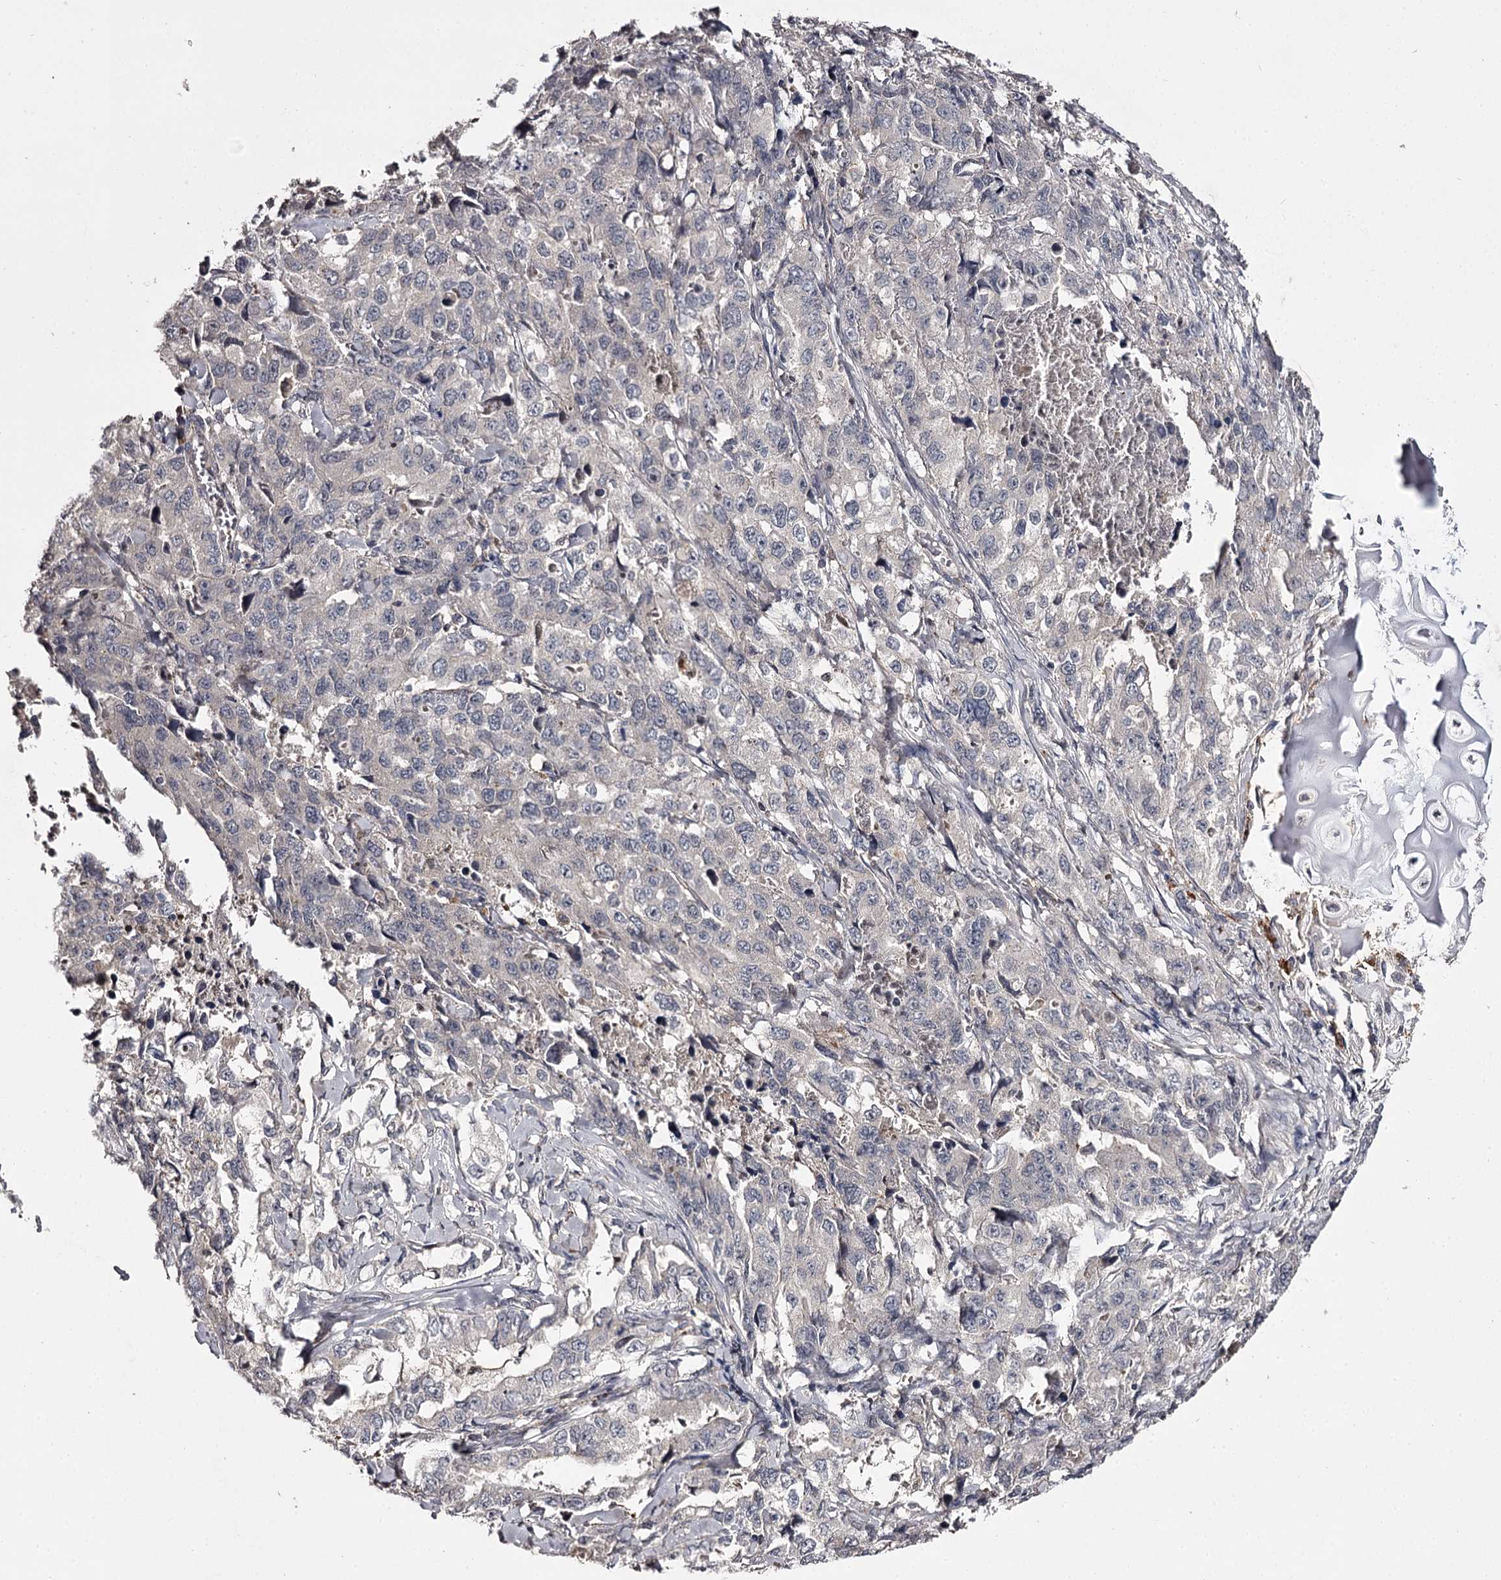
{"staining": {"intensity": "negative", "quantity": "none", "location": "none"}, "tissue": "lung cancer", "cell_type": "Tumor cells", "image_type": "cancer", "snomed": [{"axis": "morphology", "description": "Adenocarcinoma, NOS"}, {"axis": "topography", "description": "Lung"}], "caption": "Immunohistochemical staining of lung cancer reveals no significant staining in tumor cells. (DAB immunohistochemistry (IHC) visualized using brightfield microscopy, high magnification).", "gene": "SLC32A1", "patient": {"sex": "female", "age": 51}}